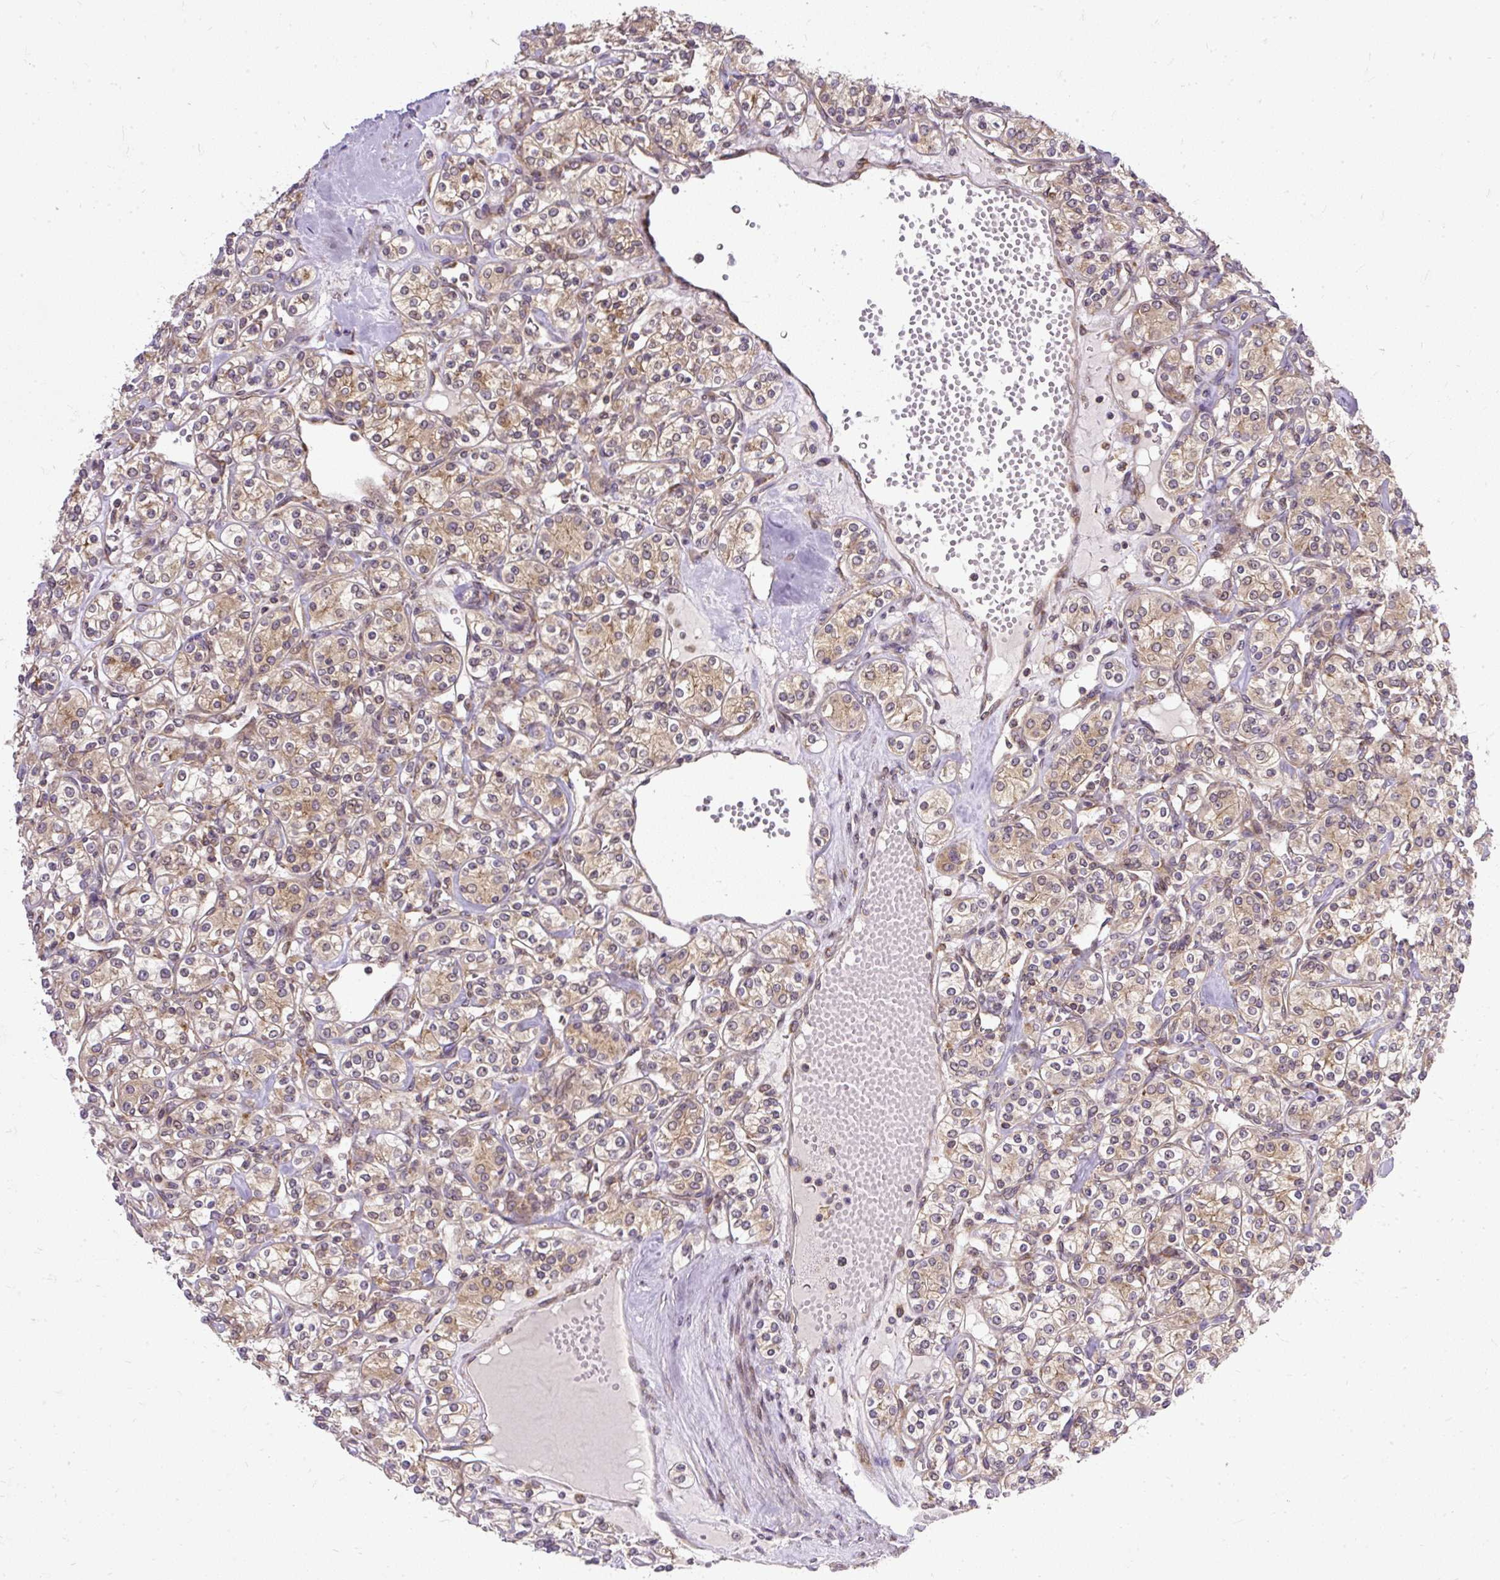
{"staining": {"intensity": "weak", "quantity": ">75%", "location": "cytoplasmic/membranous"}, "tissue": "renal cancer", "cell_type": "Tumor cells", "image_type": "cancer", "snomed": [{"axis": "morphology", "description": "Adenocarcinoma, NOS"}, {"axis": "topography", "description": "Kidney"}], "caption": "Protein staining by immunohistochemistry (IHC) demonstrates weak cytoplasmic/membranous expression in approximately >75% of tumor cells in renal cancer (adenocarcinoma).", "gene": "TRIM17", "patient": {"sex": "male", "age": 77}}